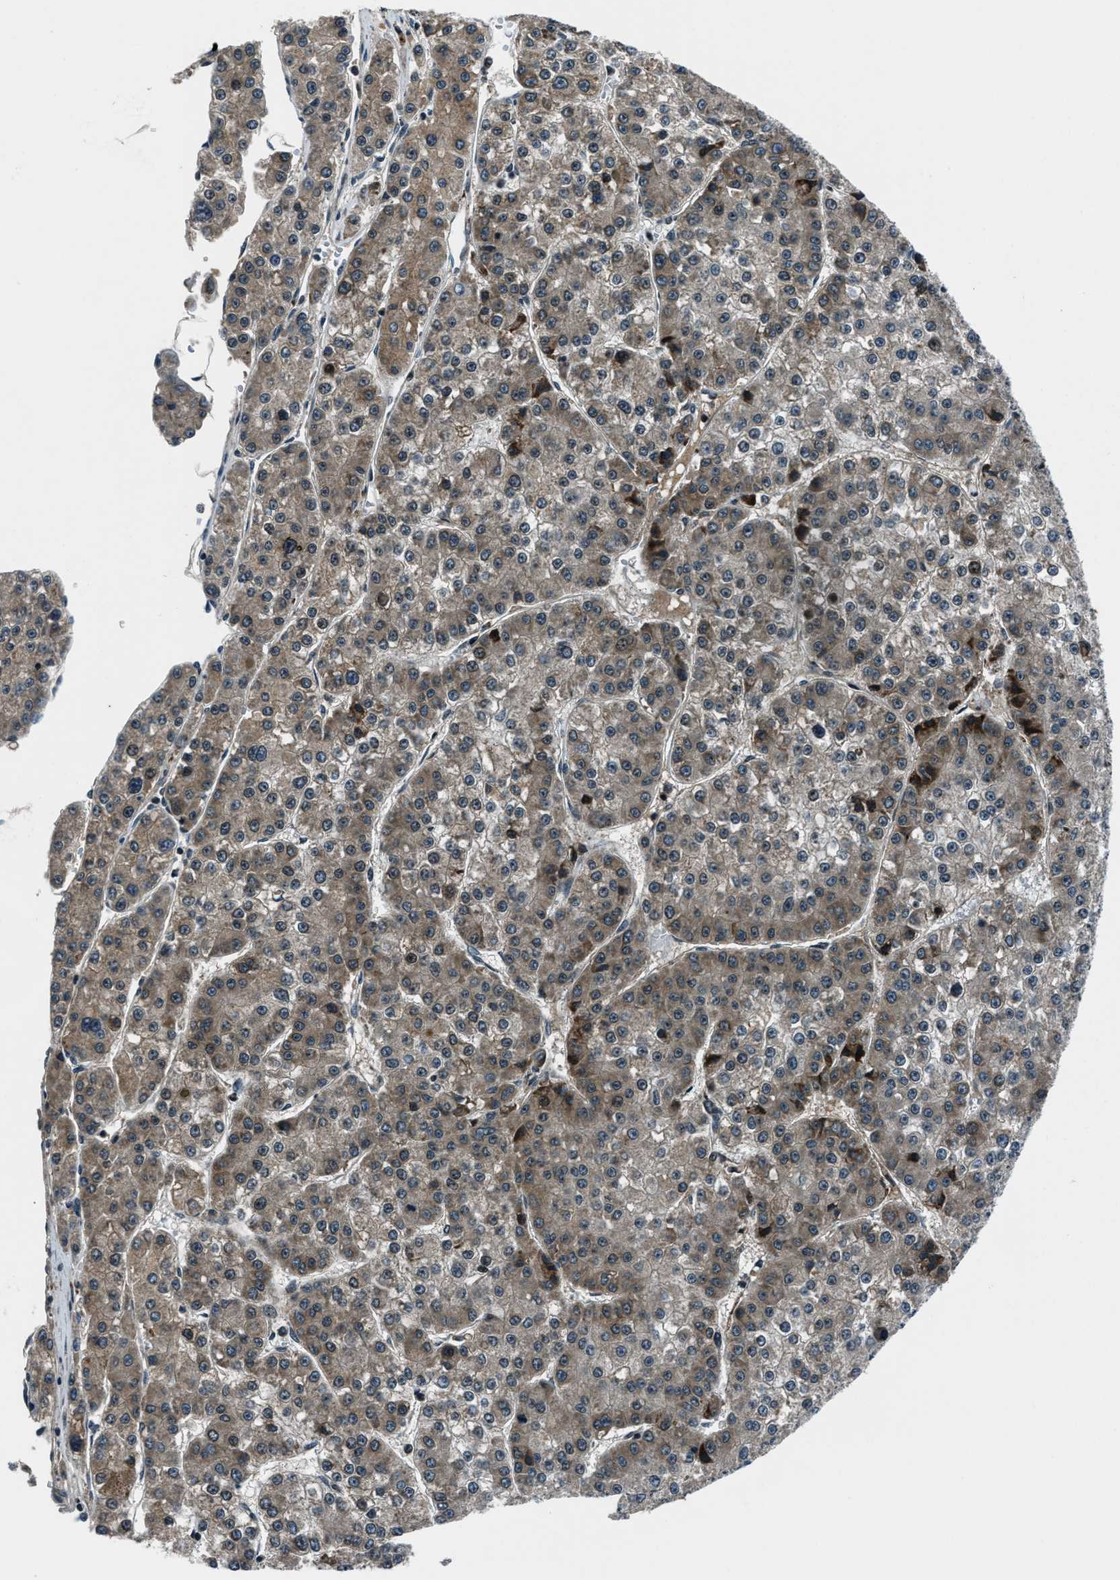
{"staining": {"intensity": "strong", "quantity": "<25%", "location": "cytoplasmic/membranous"}, "tissue": "liver cancer", "cell_type": "Tumor cells", "image_type": "cancer", "snomed": [{"axis": "morphology", "description": "Carcinoma, Hepatocellular, NOS"}, {"axis": "topography", "description": "Liver"}], "caption": "Strong cytoplasmic/membranous staining is appreciated in about <25% of tumor cells in hepatocellular carcinoma (liver).", "gene": "ACTL9", "patient": {"sex": "female", "age": 73}}